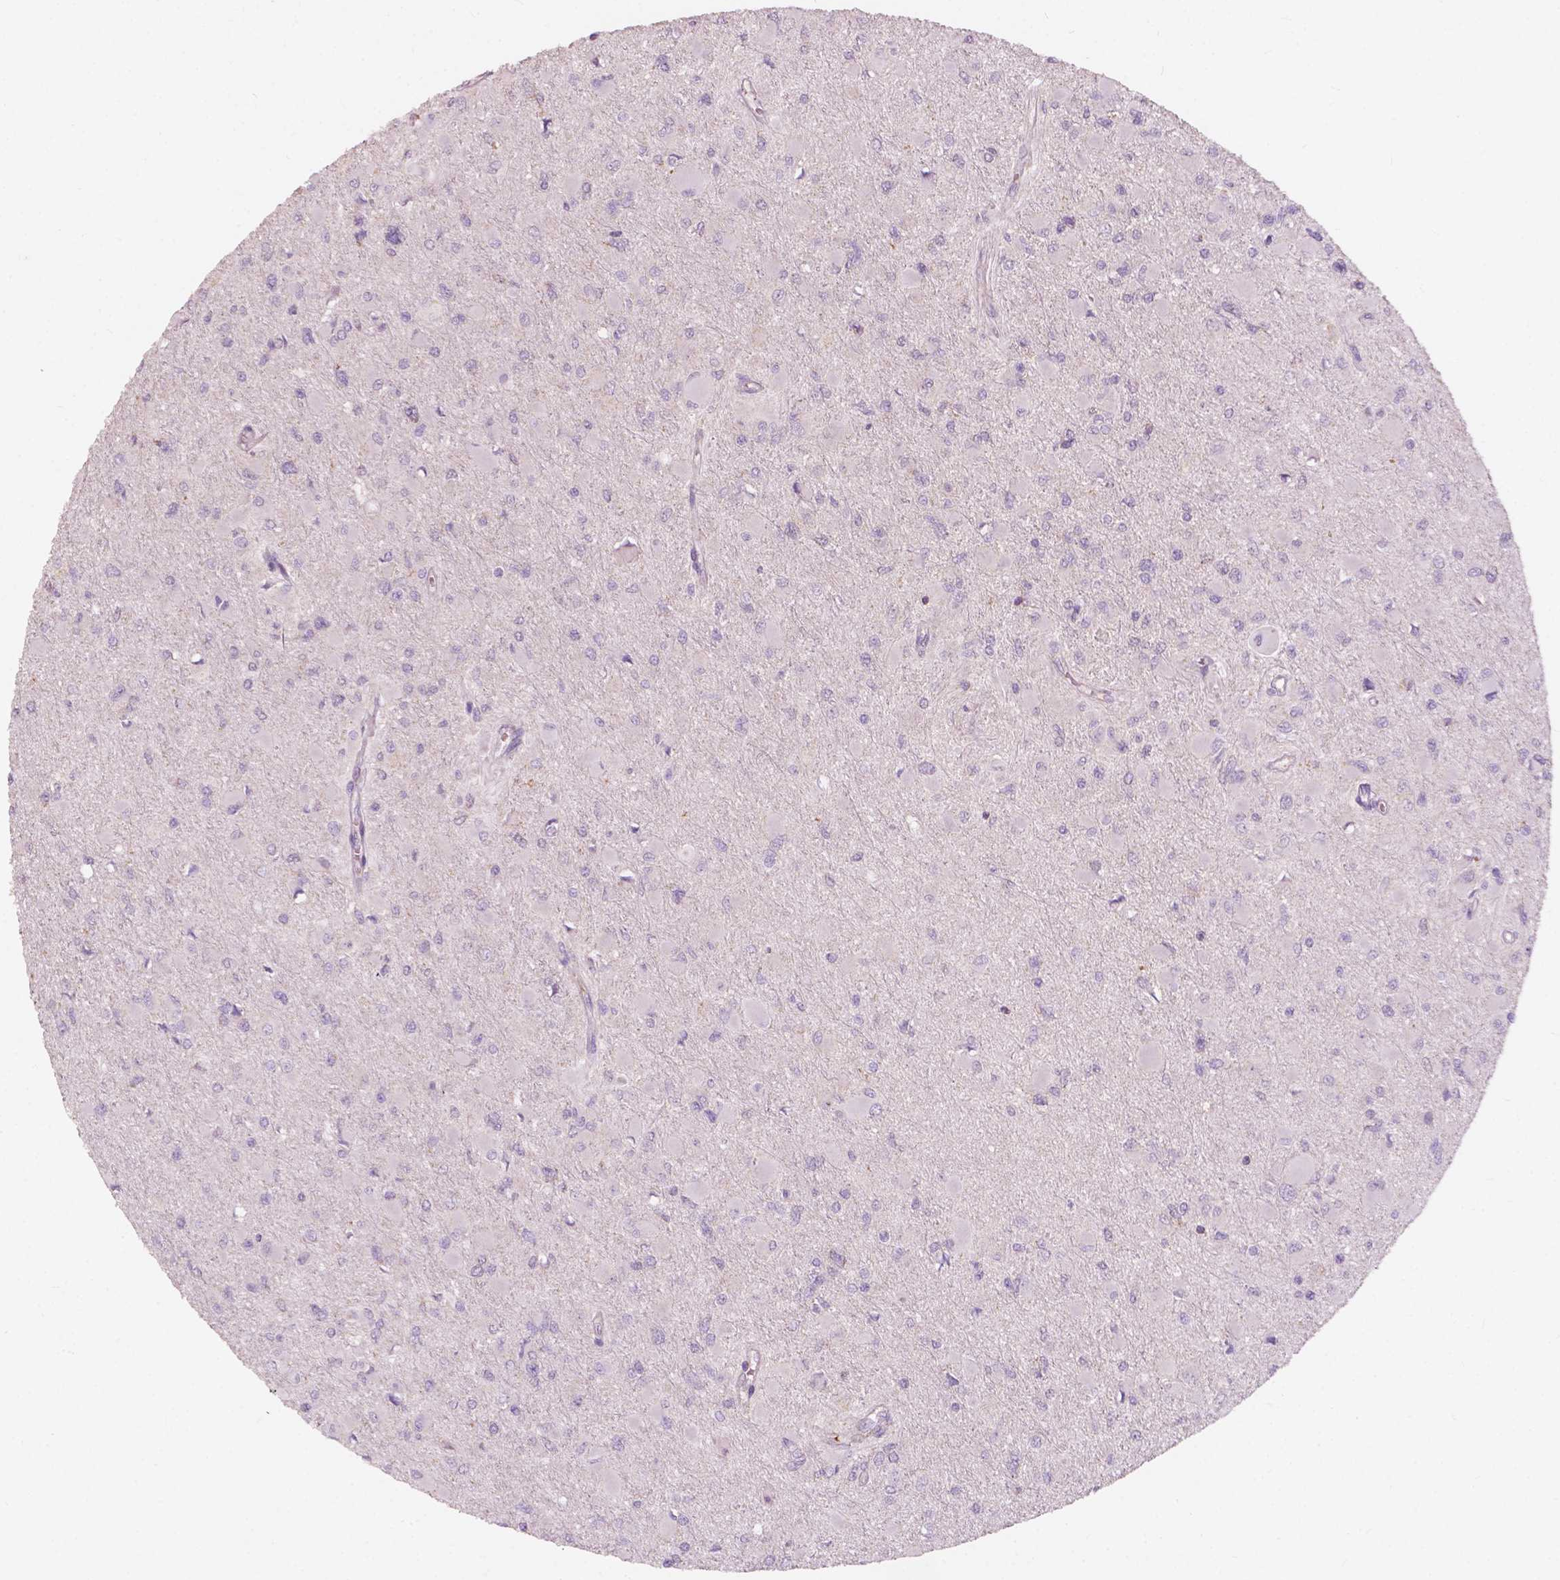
{"staining": {"intensity": "negative", "quantity": "none", "location": "none"}, "tissue": "glioma", "cell_type": "Tumor cells", "image_type": "cancer", "snomed": [{"axis": "morphology", "description": "Glioma, malignant, High grade"}, {"axis": "topography", "description": "Cerebral cortex"}], "caption": "Tumor cells are negative for protein expression in human glioma.", "gene": "NDUFS1", "patient": {"sex": "female", "age": 36}}